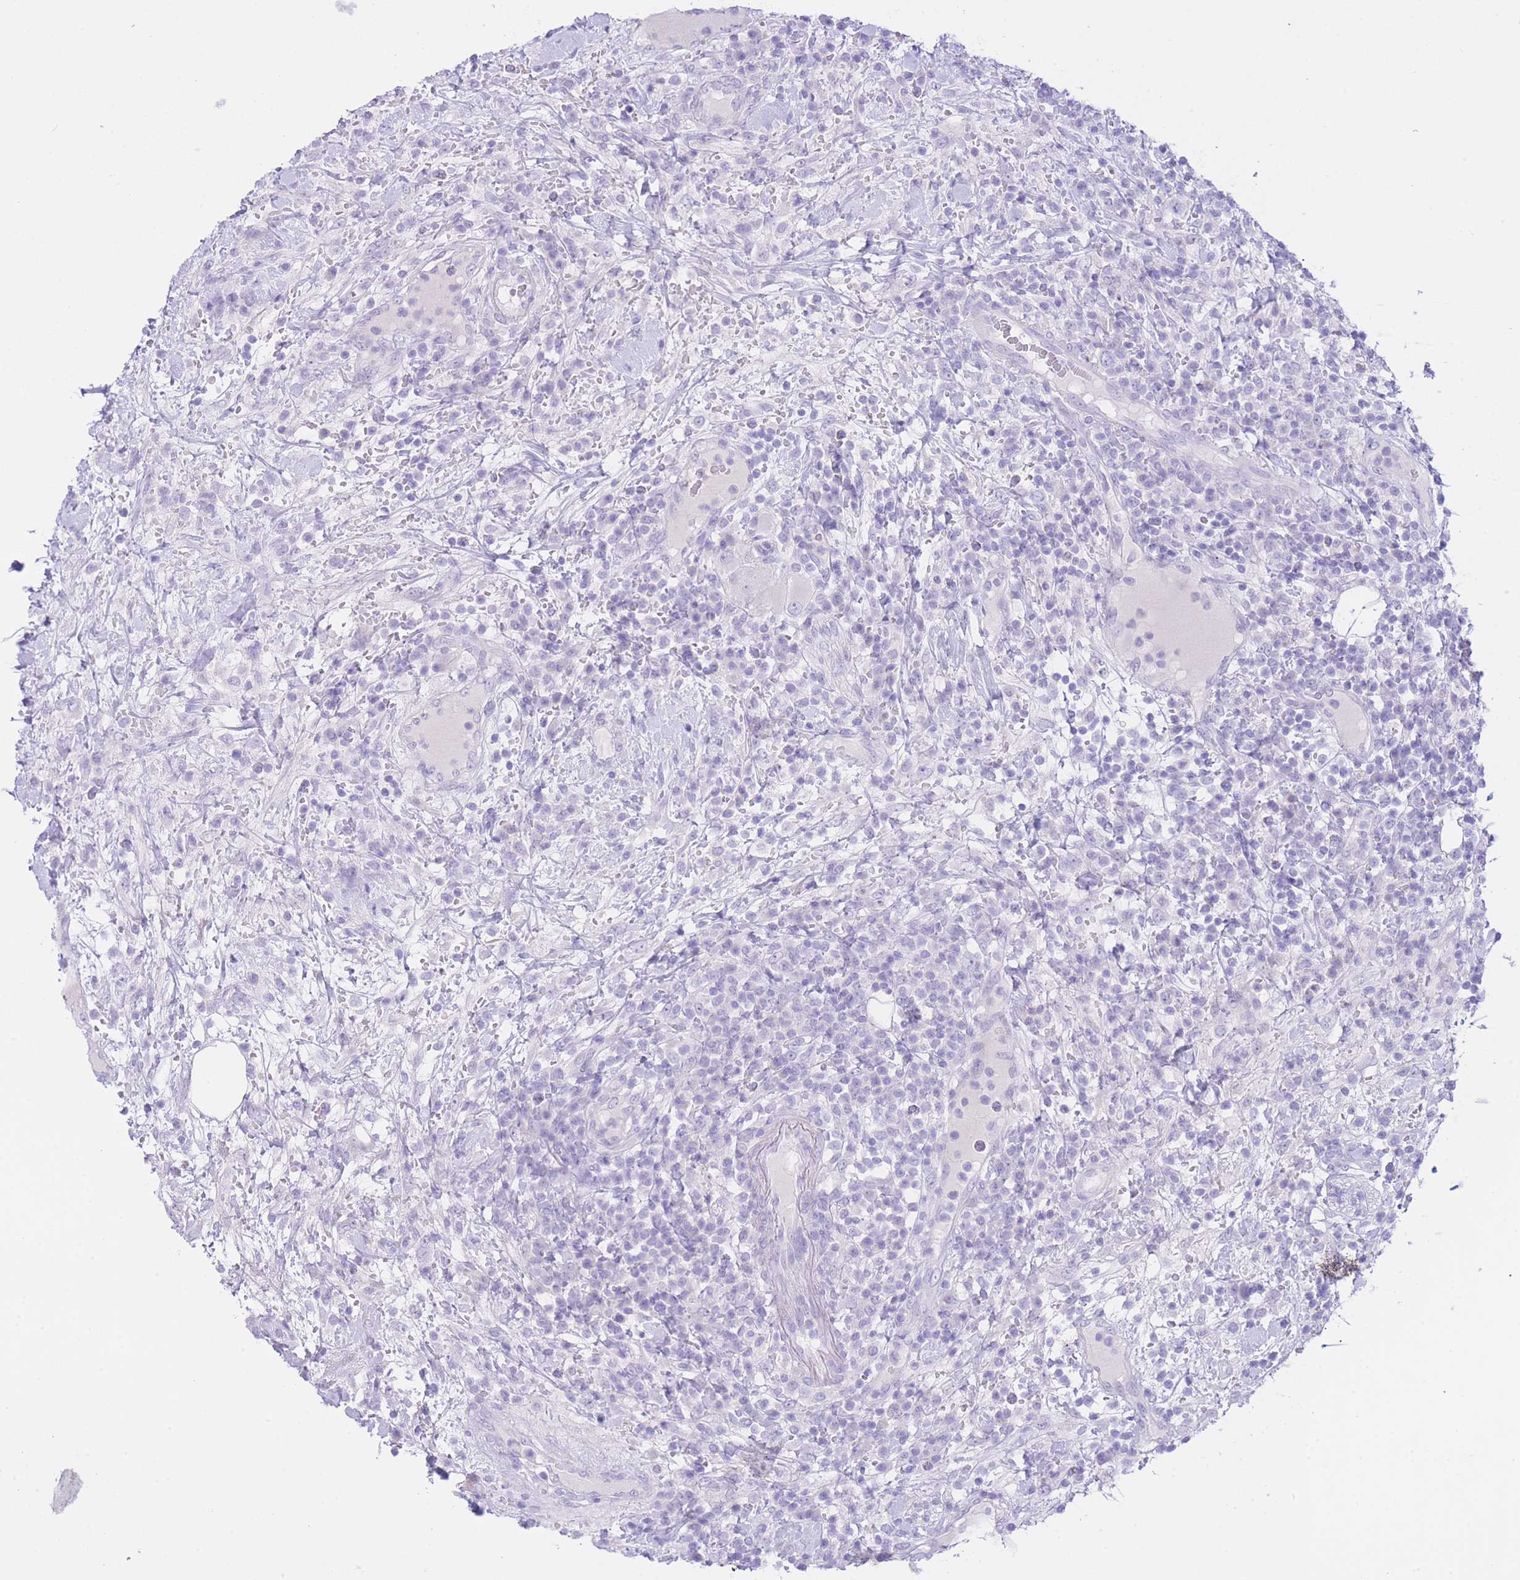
{"staining": {"intensity": "negative", "quantity": "none", "location": "none"}, "tissue": "lymphoma", "cell_type": "Tumor cells", "image_type": "cancer", "snomed": [{"axis": "morphology", "description": "Malignant lymphoma, non-Hodgkin's type, High grade"}, {"axis": "topography", "description": "Colon"}], "caption": "DAB immunohistochemical staining of human malignant lymphoma, non-Hodgkin's type (high-grade) displays no significant staining in tumor cells.", "gene": "ZNF212", "patient": {"sex": "female", "age": 53}}